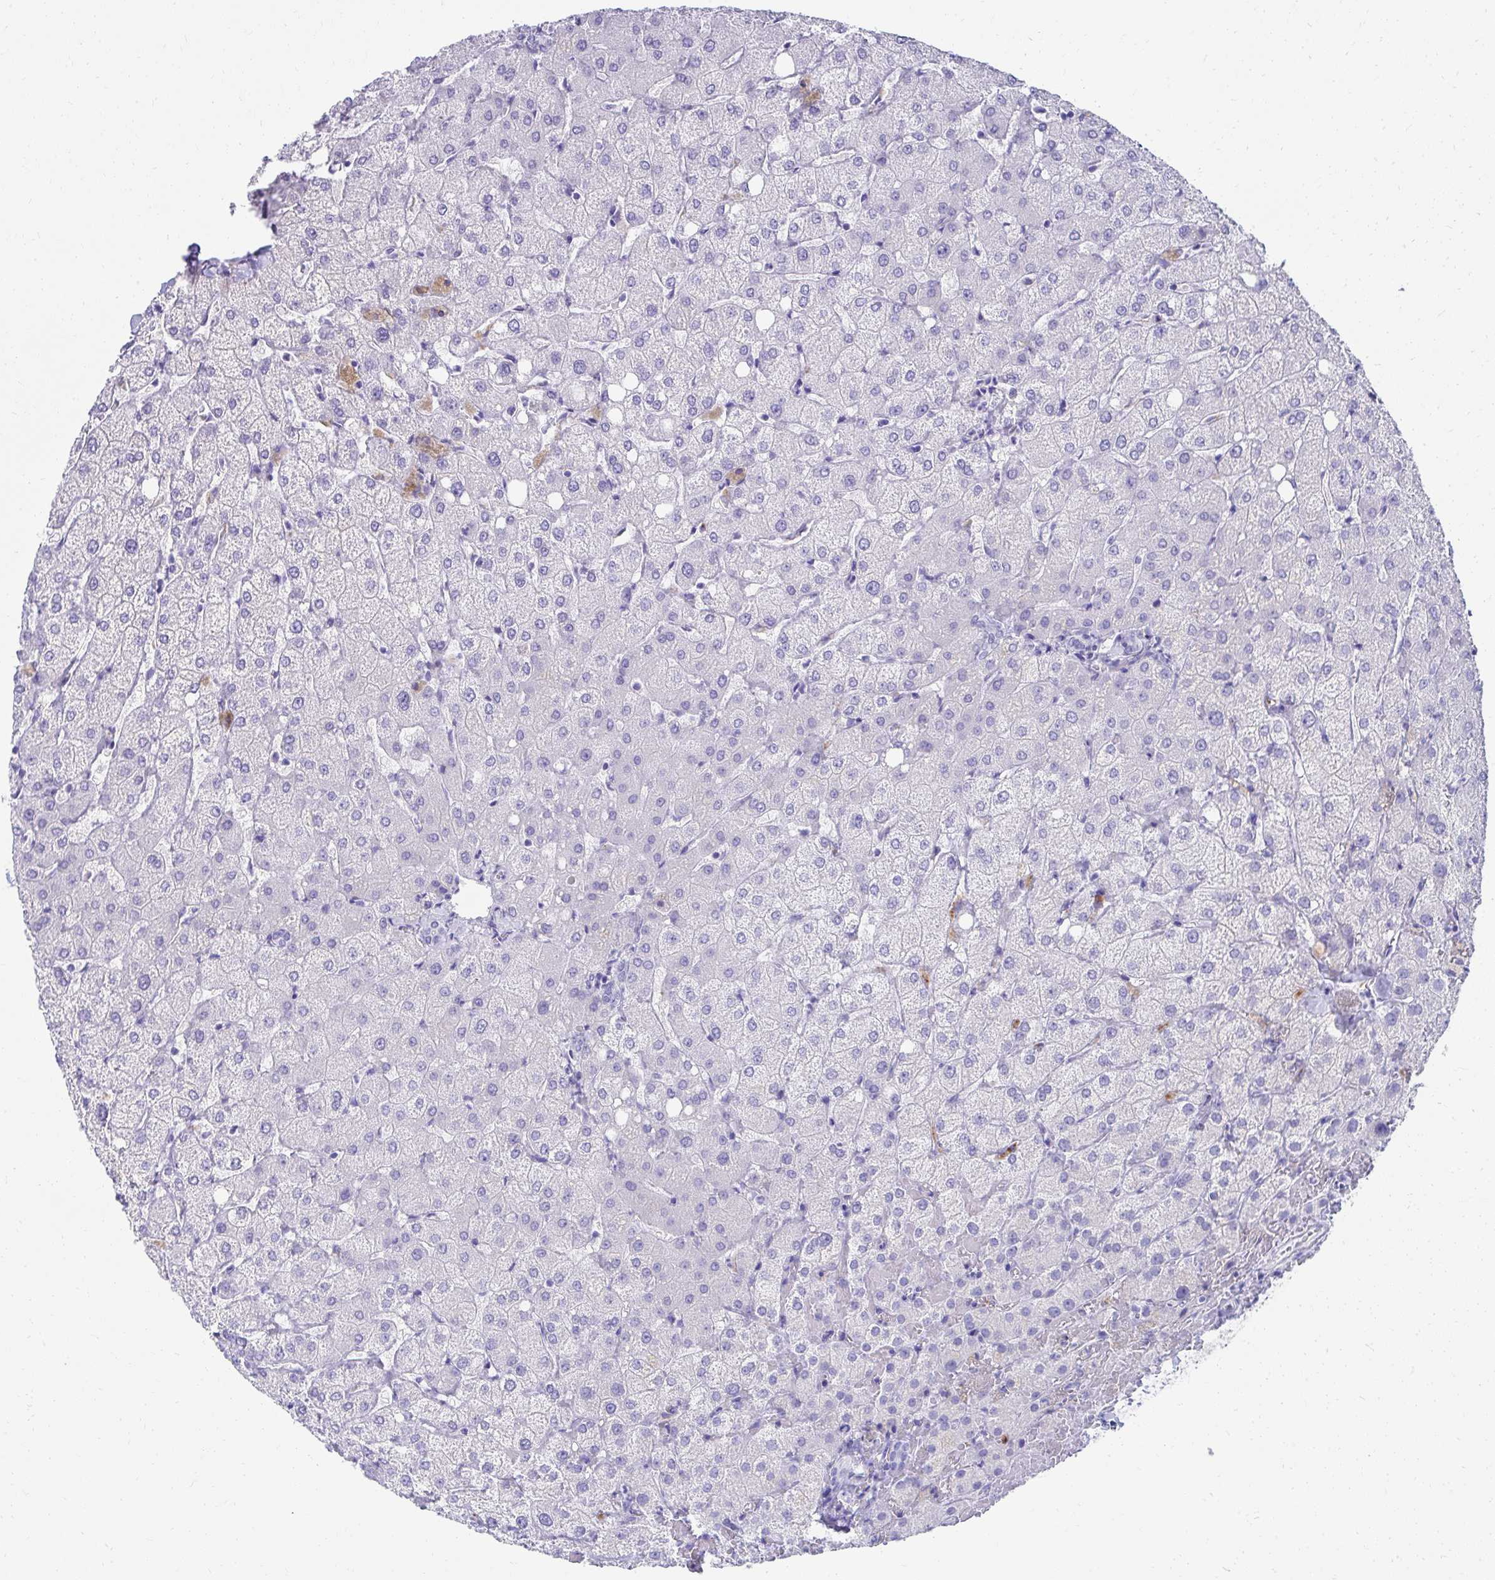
{"staining": {"intensity": "negative", "quantity": "none", "location": "none"}, "tissue": "liver", "cell_type": "Cholangiocytes", "image_type": "normal", "snomed": [{"axis": "morphology", "description": "Normal tissue, NOS"}, {"axis": "topography", "description": "Liver"}], "caption": "Immunohistochemistry (IHC) micrograph of benign liver: human liver stained with DAB (3,3'-diaminobenzidine) reveals no significant protein expression in cholangiocytes. (Brightfield microscopy of DAB IHC at high magnification).", "gene": "SEC14L3", "patient": {"sex": "female", "age": 54}}